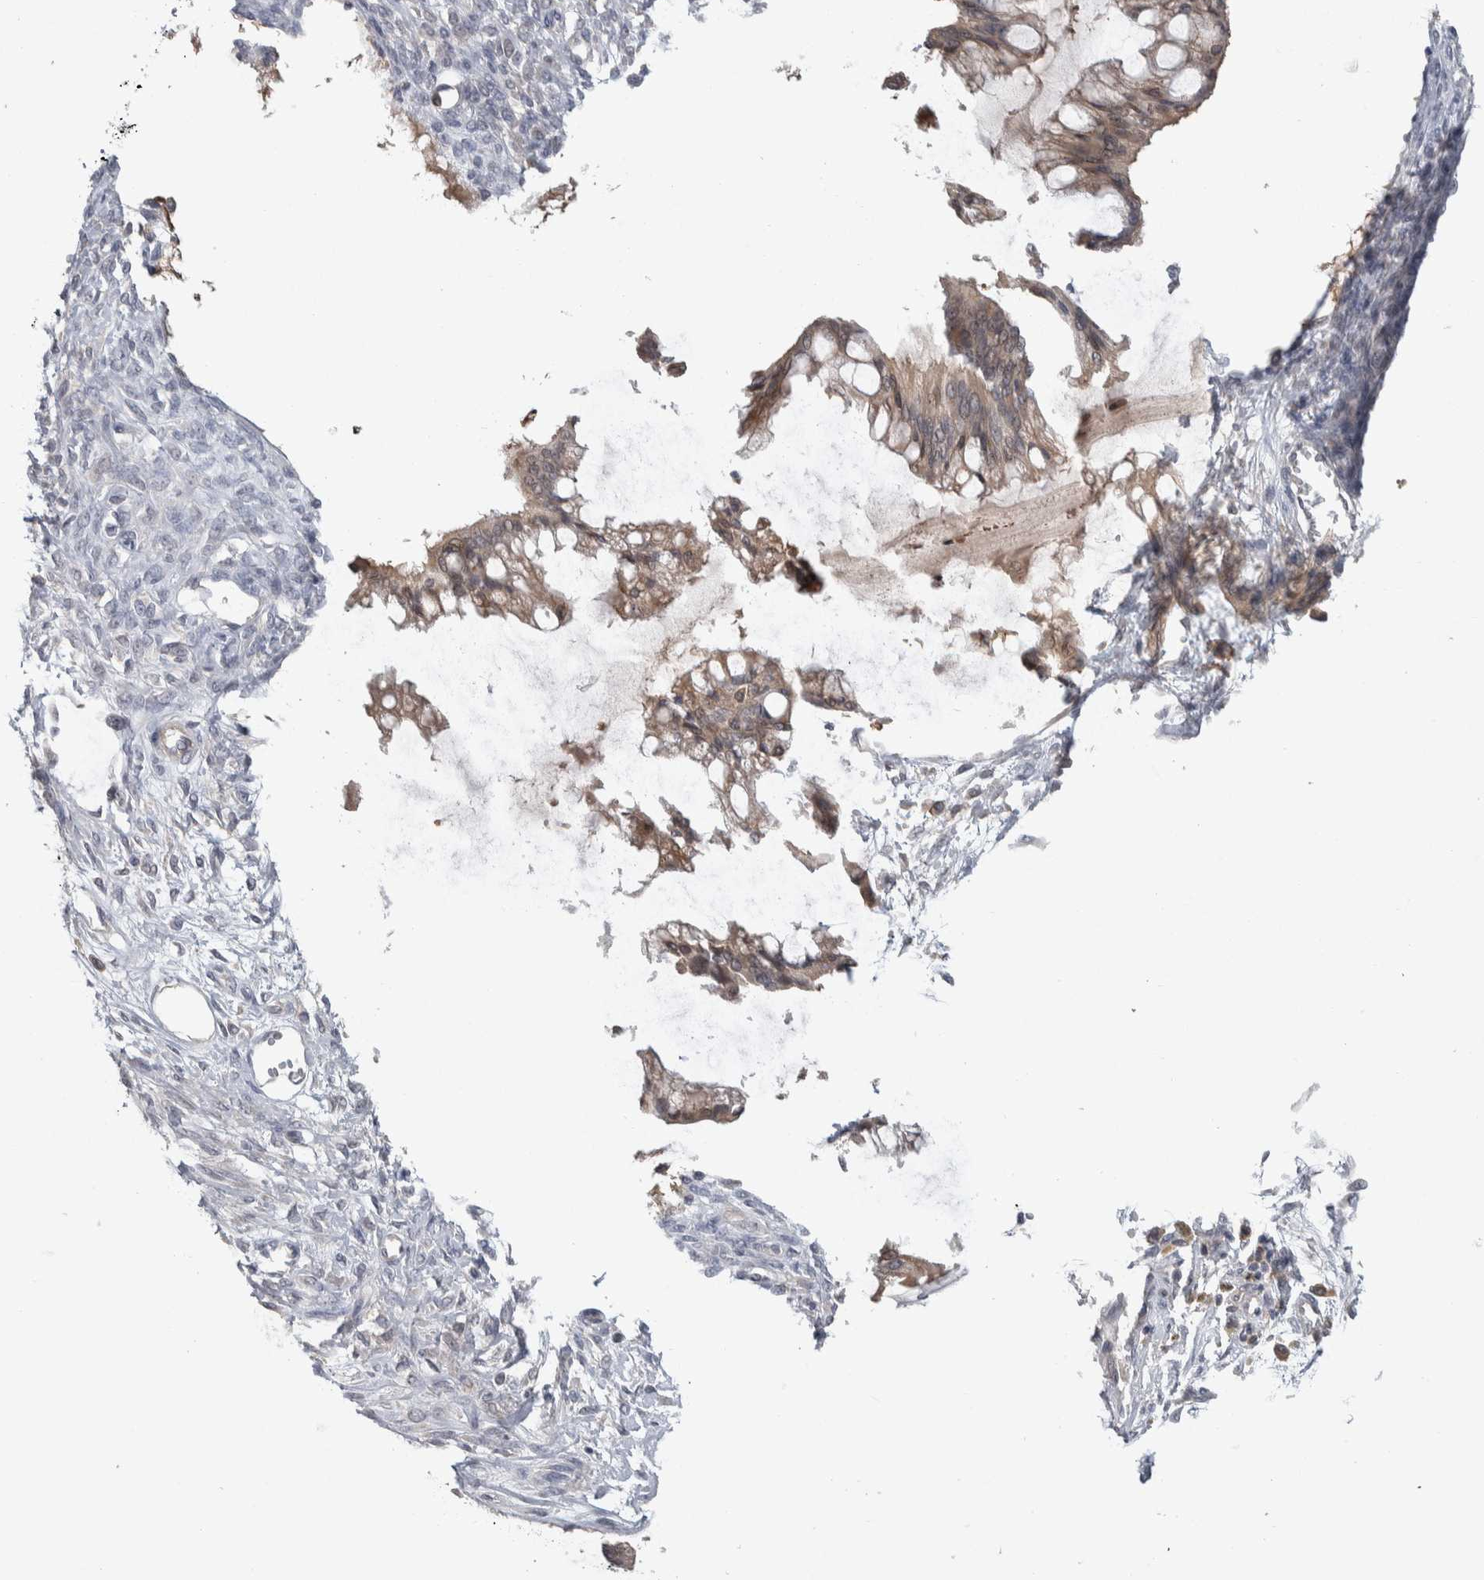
{"staining": {"intensity": "moderate", "quantity": ">75%", "location": "cytoplasmic/membranous"}, "tissue": "ovarian cancer", "cell_type": "Tumor cells", "image_type": "cancer", "snomed": [{"axis": "morphology", "description": "Cystadenocarcinoma, mucinous, NOS"}, {"axis": "topography", "description": "Ovary"}], "caption": "Moderate cytoplasmic/membranous staining for a protein is seen in approximately >75% of tumor cells of mucinous cystadenocarcinoma (ovarian) using IHC.", "gene": "HTATIP2", "patient": {"sex": "female", "age": 73}}